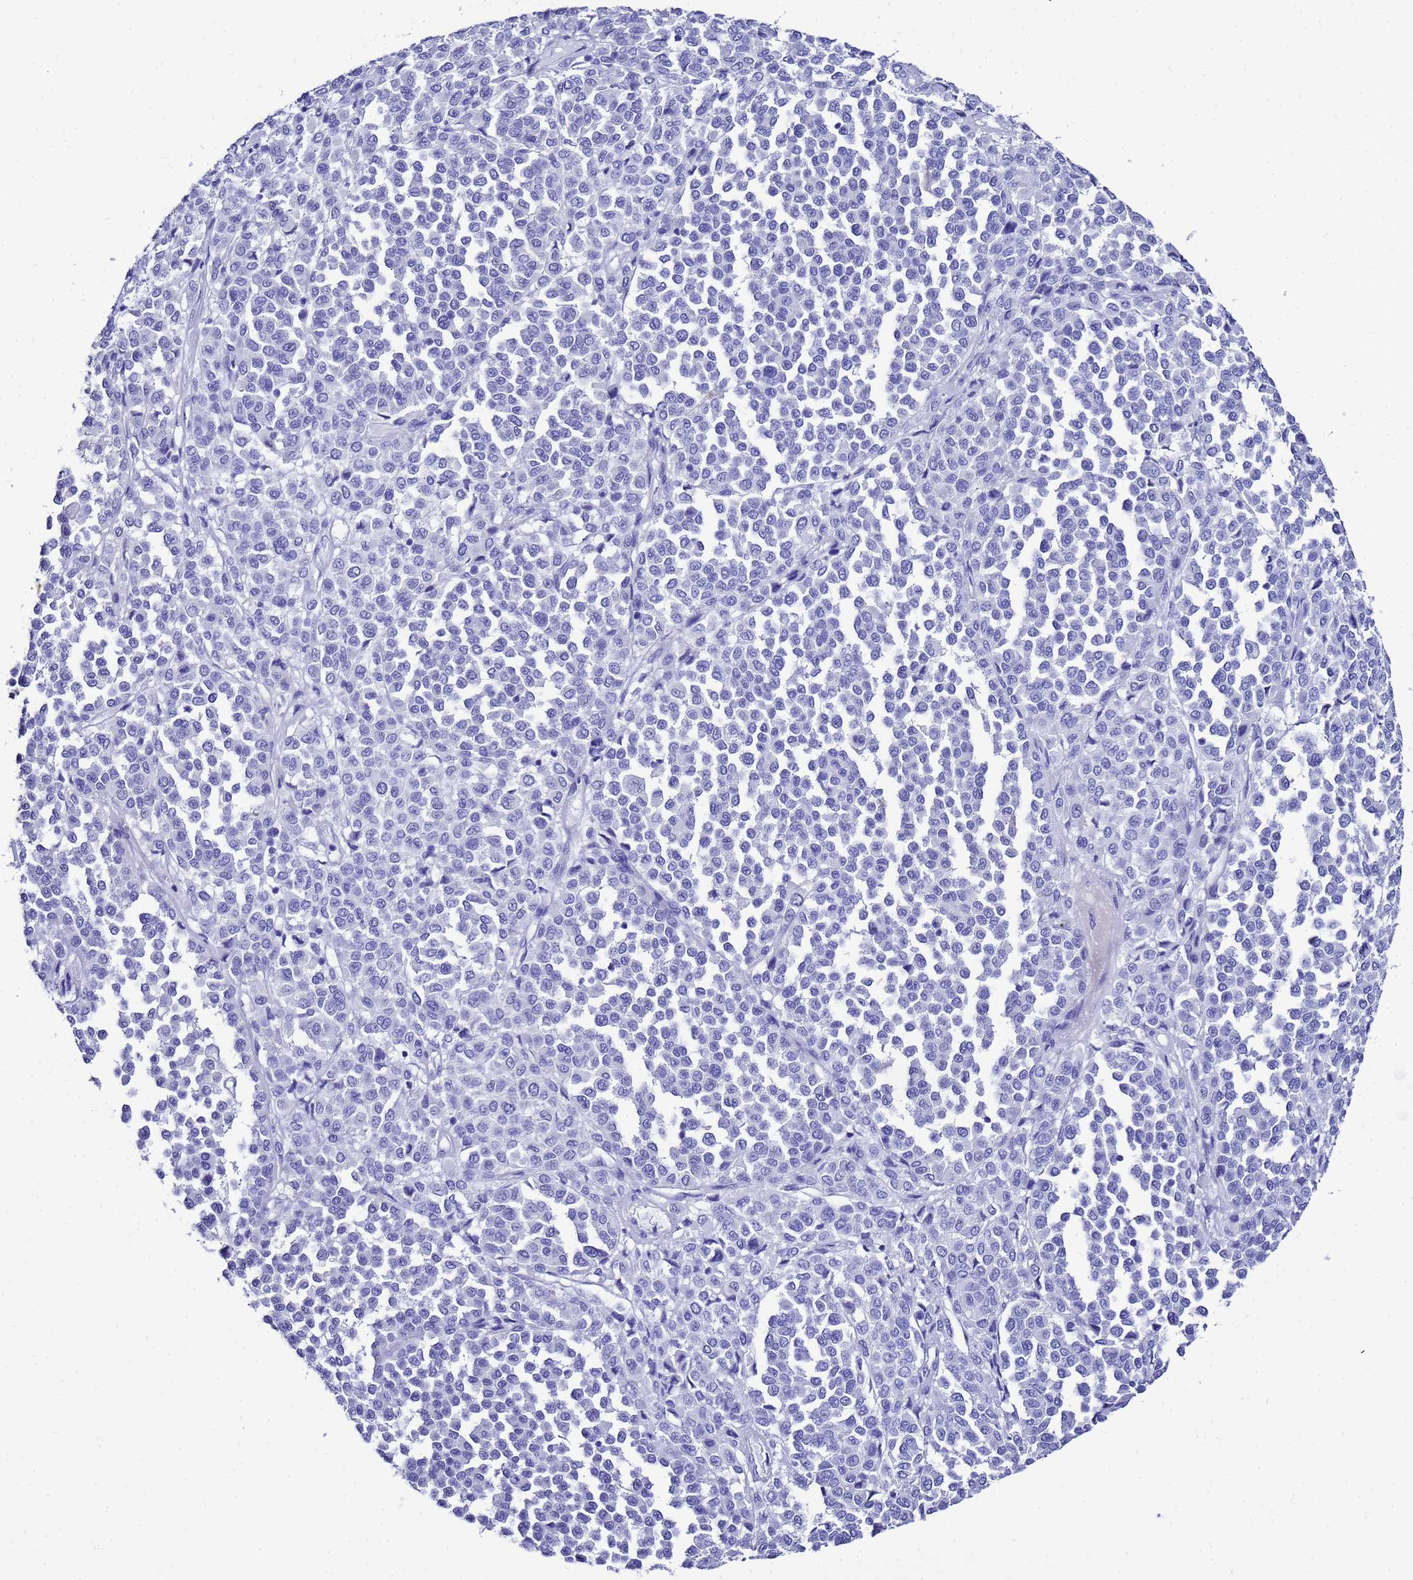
{"staining": {"intensity": "negative", "quantity": "none", "location": "none"}, "tissue": "melanoma", "cell_type": "Tumor cells", "image_type": "cancer", "snomed": [{"axis": "morphology", "description": "Malignant melanoma, Metastatic site"}, {"axis": "topography", "description": "Pancreas"}], "caption": "IHC histopathology image of neoplastic tissue: human melanoma stained with DAB (3,3'-diaminobenzidine) shows no significant protein staining in tumor cells.", "gene": "LIPF", "patient": {"sex": "female", "age": 30}}